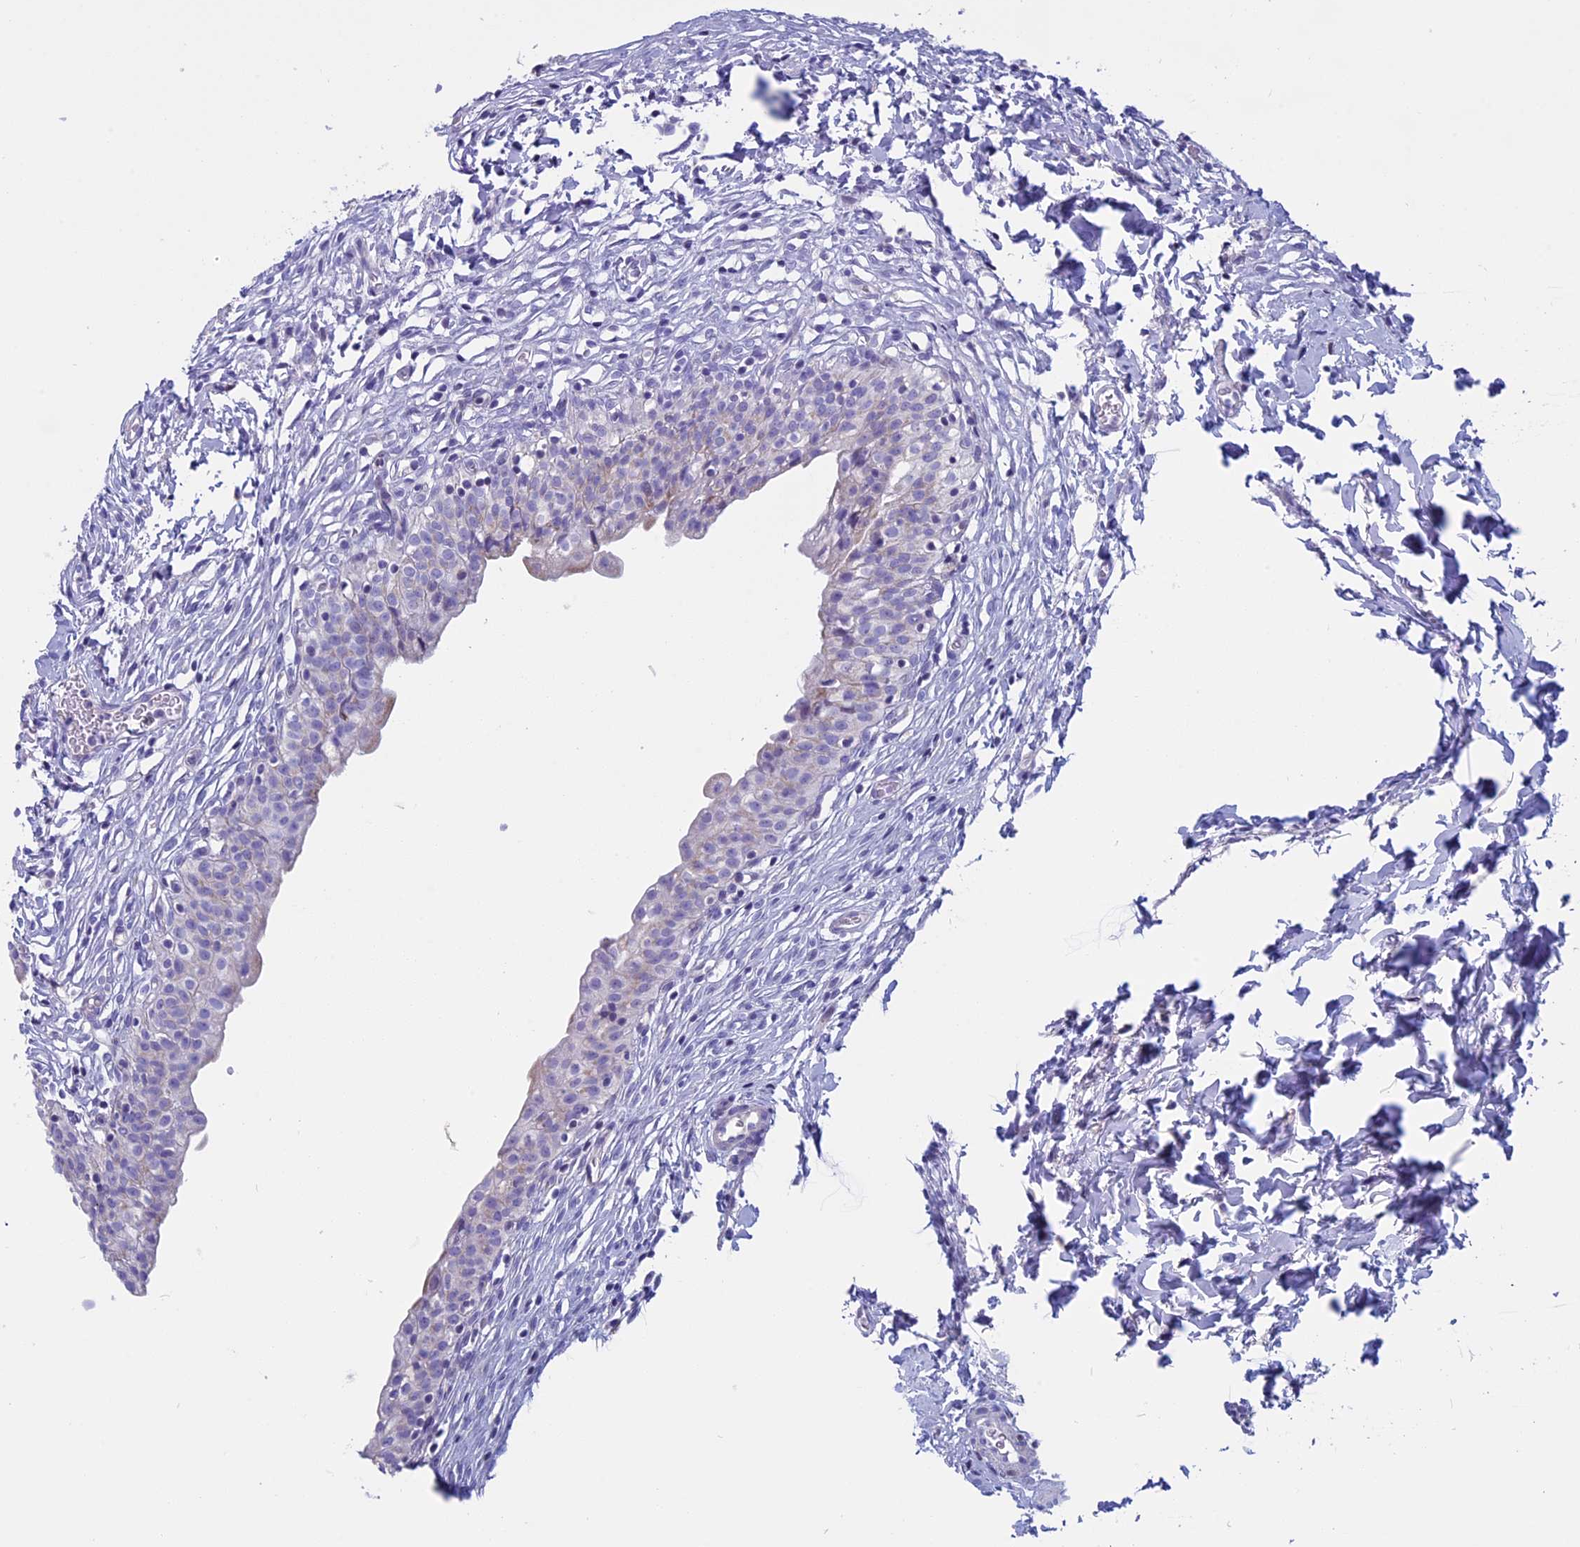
{"staining": {"intensity": "negative", "quantity": "none", "location": "none"}, "tissue": "urinary bladder", "cell_type": "Urothelial cells", "image_type": "normal", "snomed": [{"axis": "morphology", "description": "Normal tissue, NOS"}, {"axis": "topography", "description": "Urinary bladder"}], "caption": "The micrograph shows no staining of urothelial cells in unremarkable urinary bladder. (Brightfield microscopy of DAB (3,3'-diaminobenzidine) immunohistochemistry (IHC) at high magnification).", "gene": "ZNF563", "patient": {"sex": "male", "age": 55}}